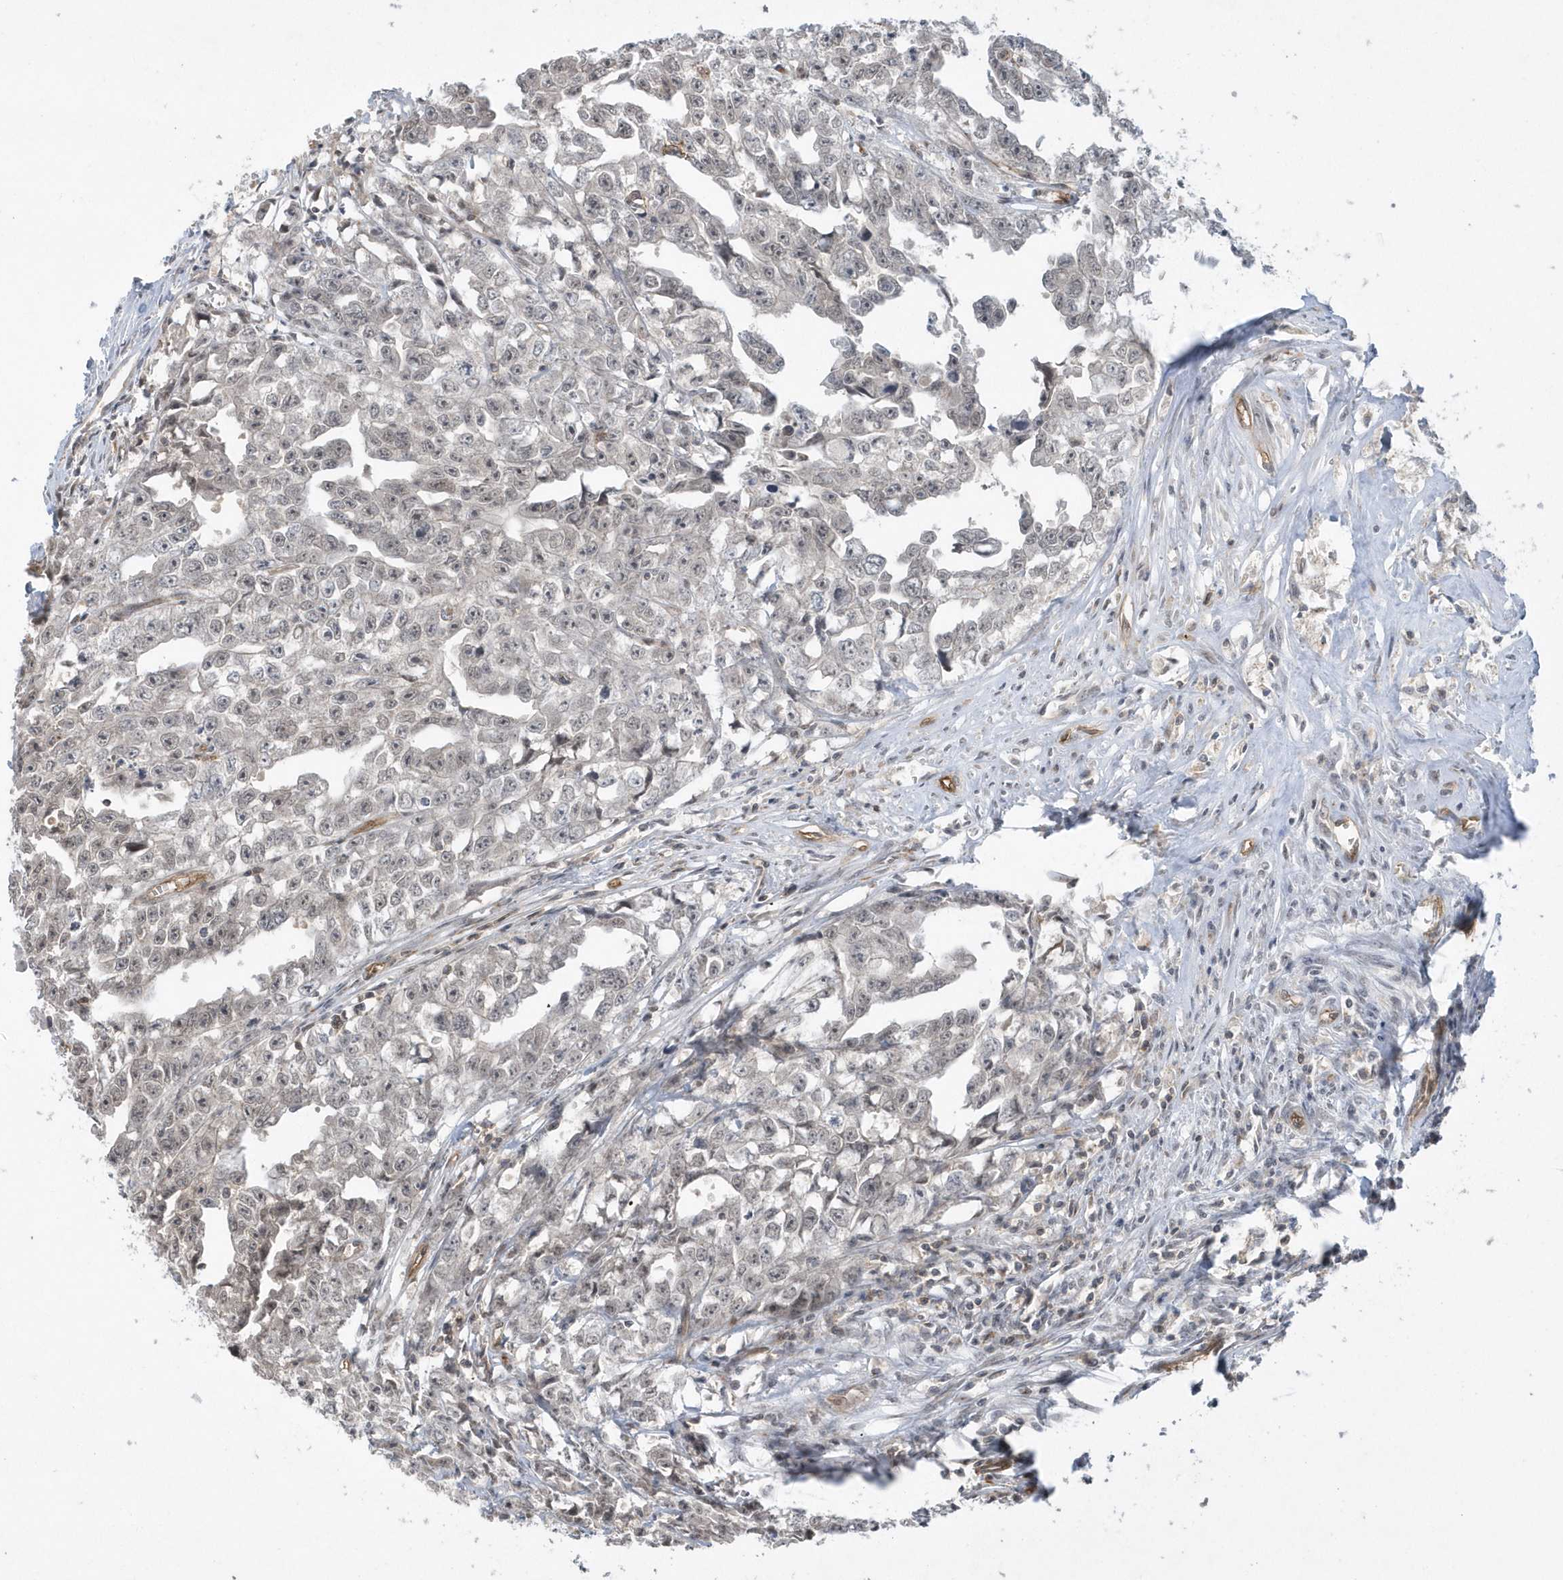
{"staining": {"intensity": "negative", "quantity": "none", "location": "none"}, "tissue": "testis cancer", "cell_type": "Tumor cells", "image_type": "cancer", "snomed": [{"axis": "morphology", "description": "Seminoma, NOS"}, {"axis": "morphology", "description": "Carcinoma, Embryonal, NOS"}, {"axis": "topography", "description": "Testis"}], "caption": "The histopathology image reveals no significant staining in tumor cells of testis cancer.", "gene": "CRIP3", "patient": {"sex": "male", "age": 43}}